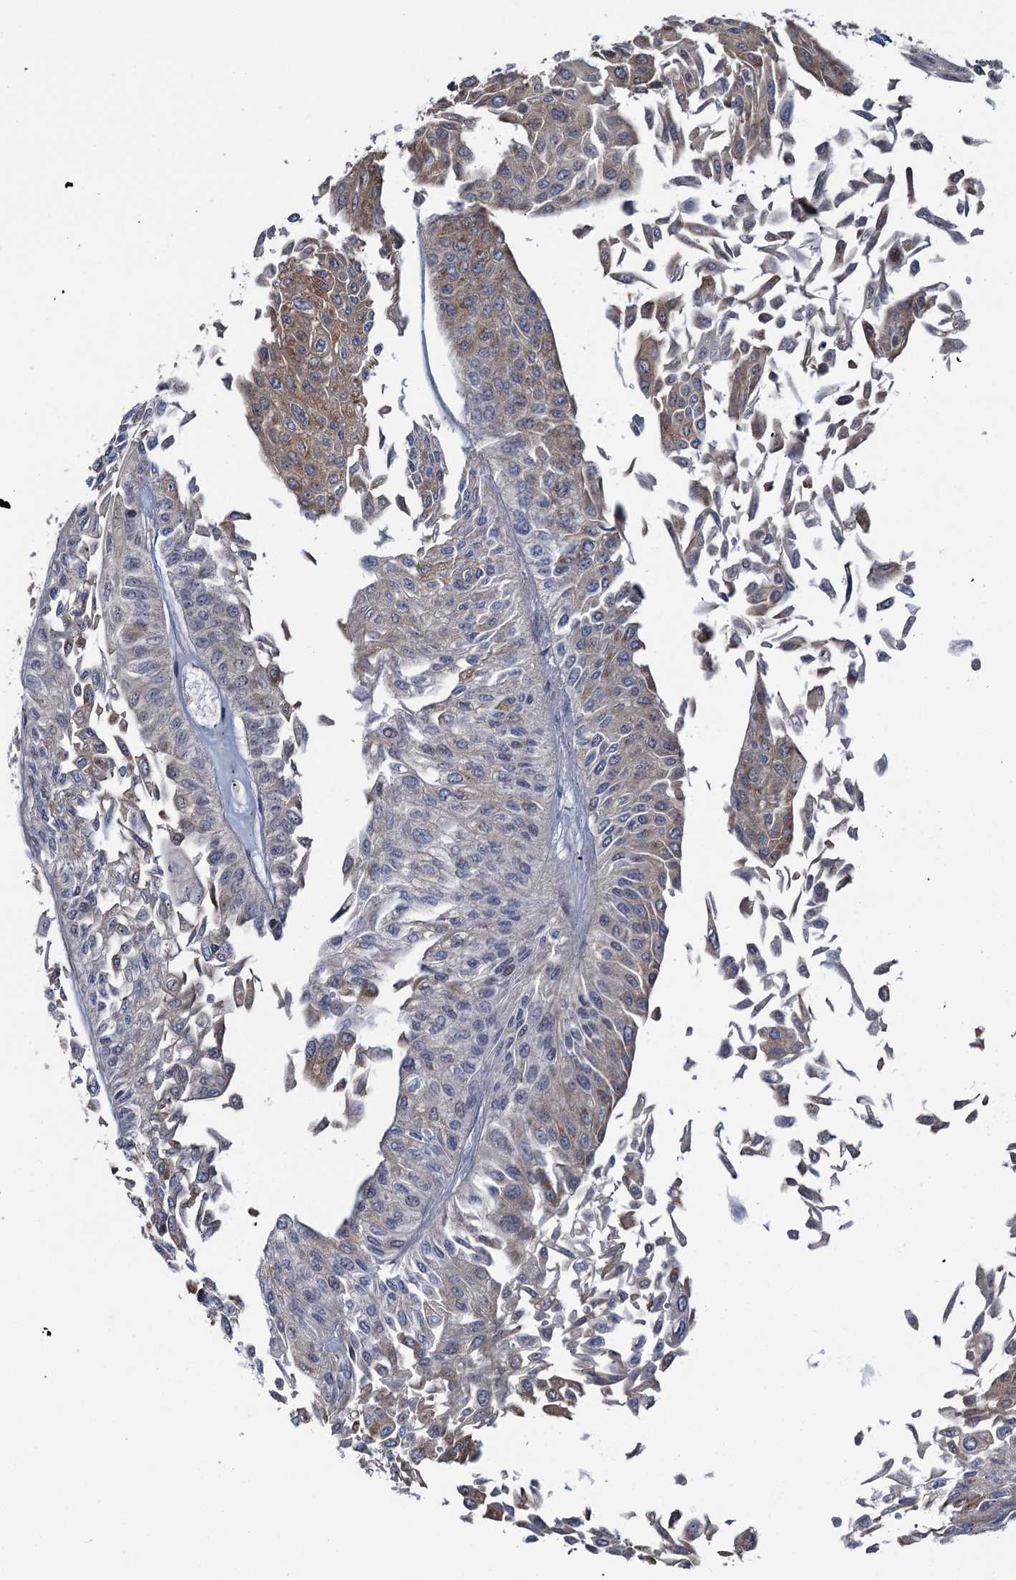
{"staining": {"intensity": "weak", "quantity": "25%-75%", "location": "cytoplasmic/membranous"}, "tissue": "urothelial cancer", "cell_type": "Tumor cells", "image_type": "cancer", "snomed": [{"axis": "morphology", "description": "Urothelial carcinoma, Low grade"}, {"axis": "topography", "description": "Urinary bladder"}], "caption": "An image of human low-grade urothelial carcinoma stained for a protein displays weak cytoplasmic/membranous brown staining in tumor cells.", "gene": "CCDC102A", "patient": {"sex": "male", "age": 67}}